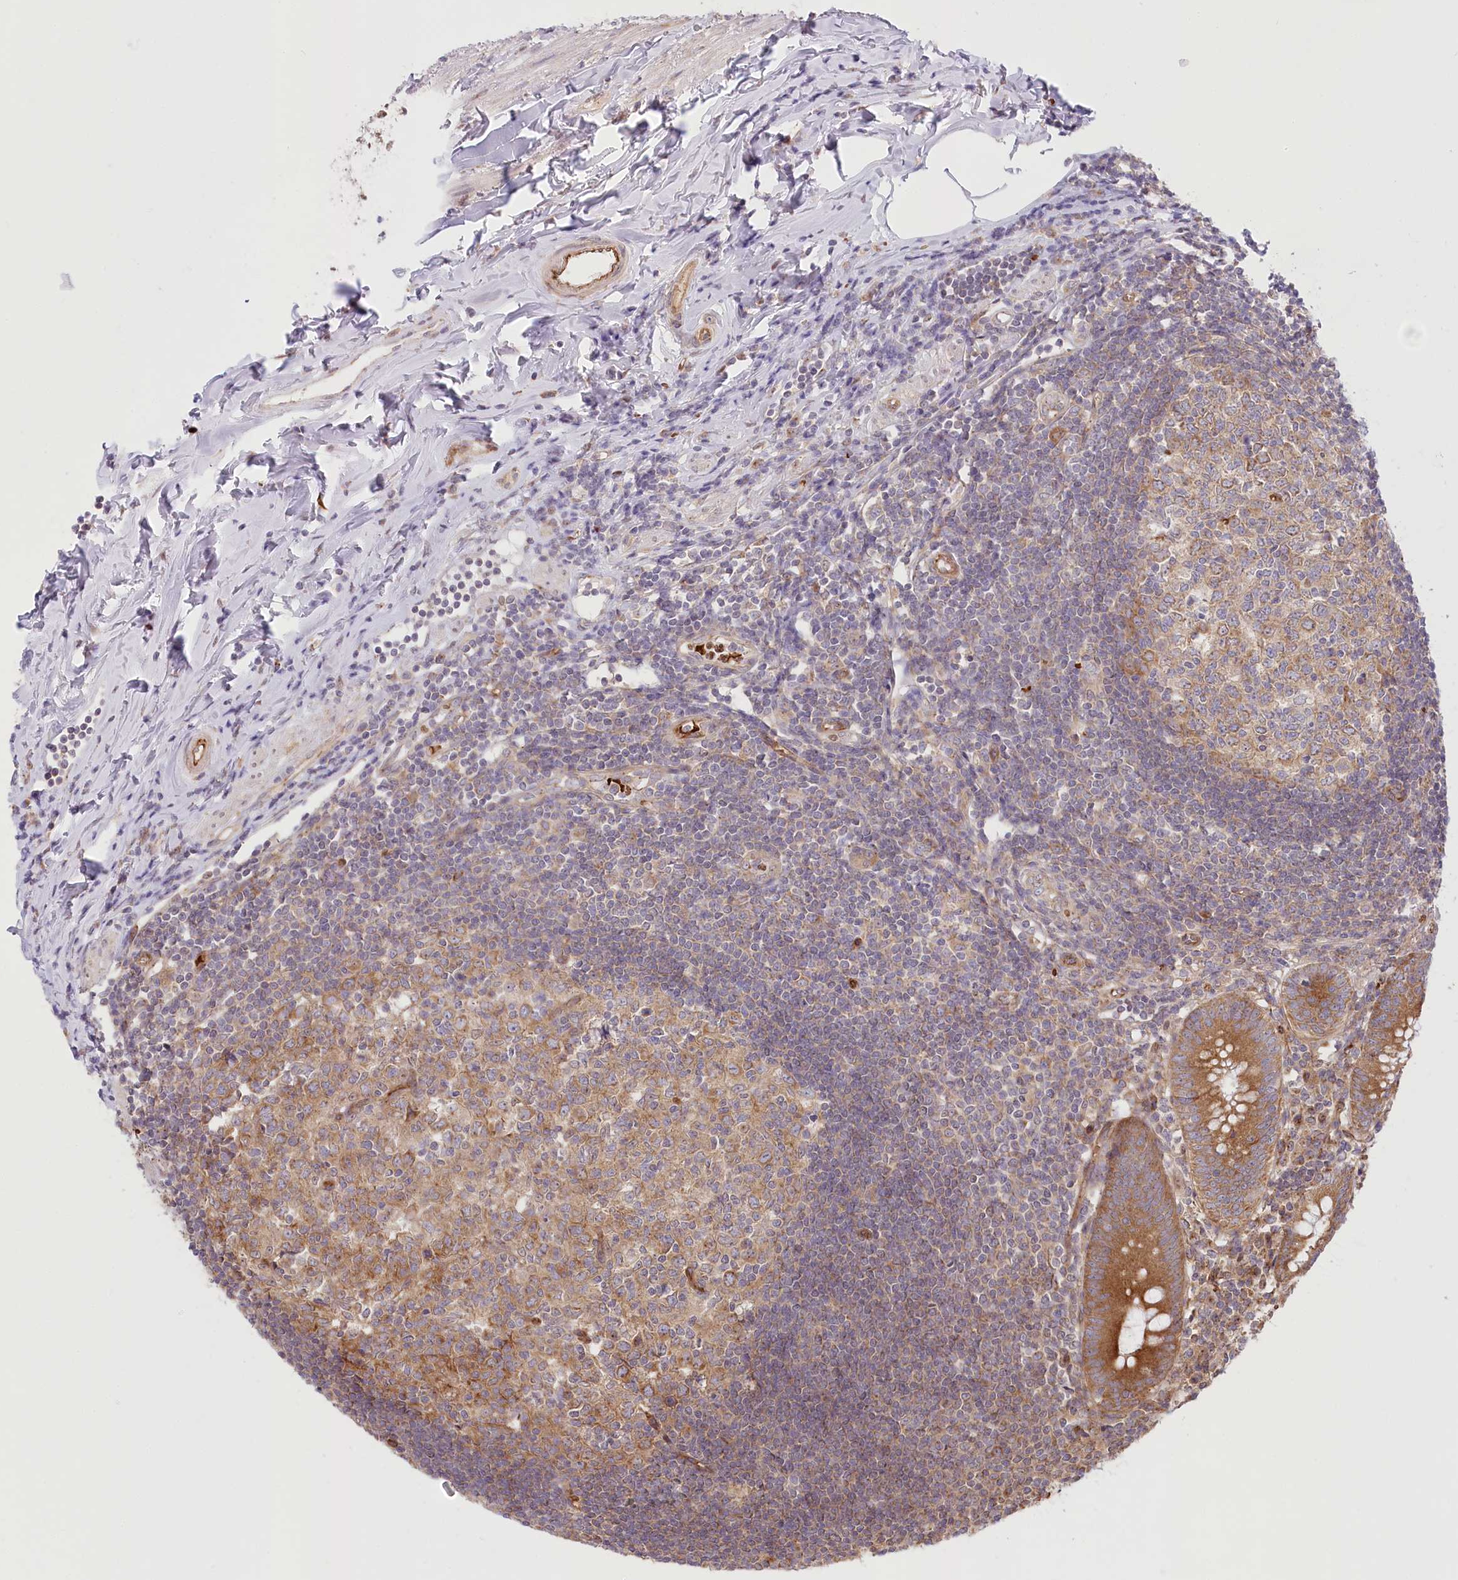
{"staining": {"intensity": "moderate", "quantity": ">75%", "location": "cytoplasmic/membranous"}, "tissue": "appendix", "cell_type": "Glandular cells", "image_type": "normal", "snomed": [{"axis": "morphology", "description": "Normal tissue, NOS"}, {"axis": "topography", "description": "Appendix"}], "caption": "Benign appendix was stained to show a protein in brown. There is medium levels of moderate cytoplasmic/membranous expression in approximately >75% of glandular cells.", "gene": "COMMD3", "patient": {"sex": "female", "age": 54}}